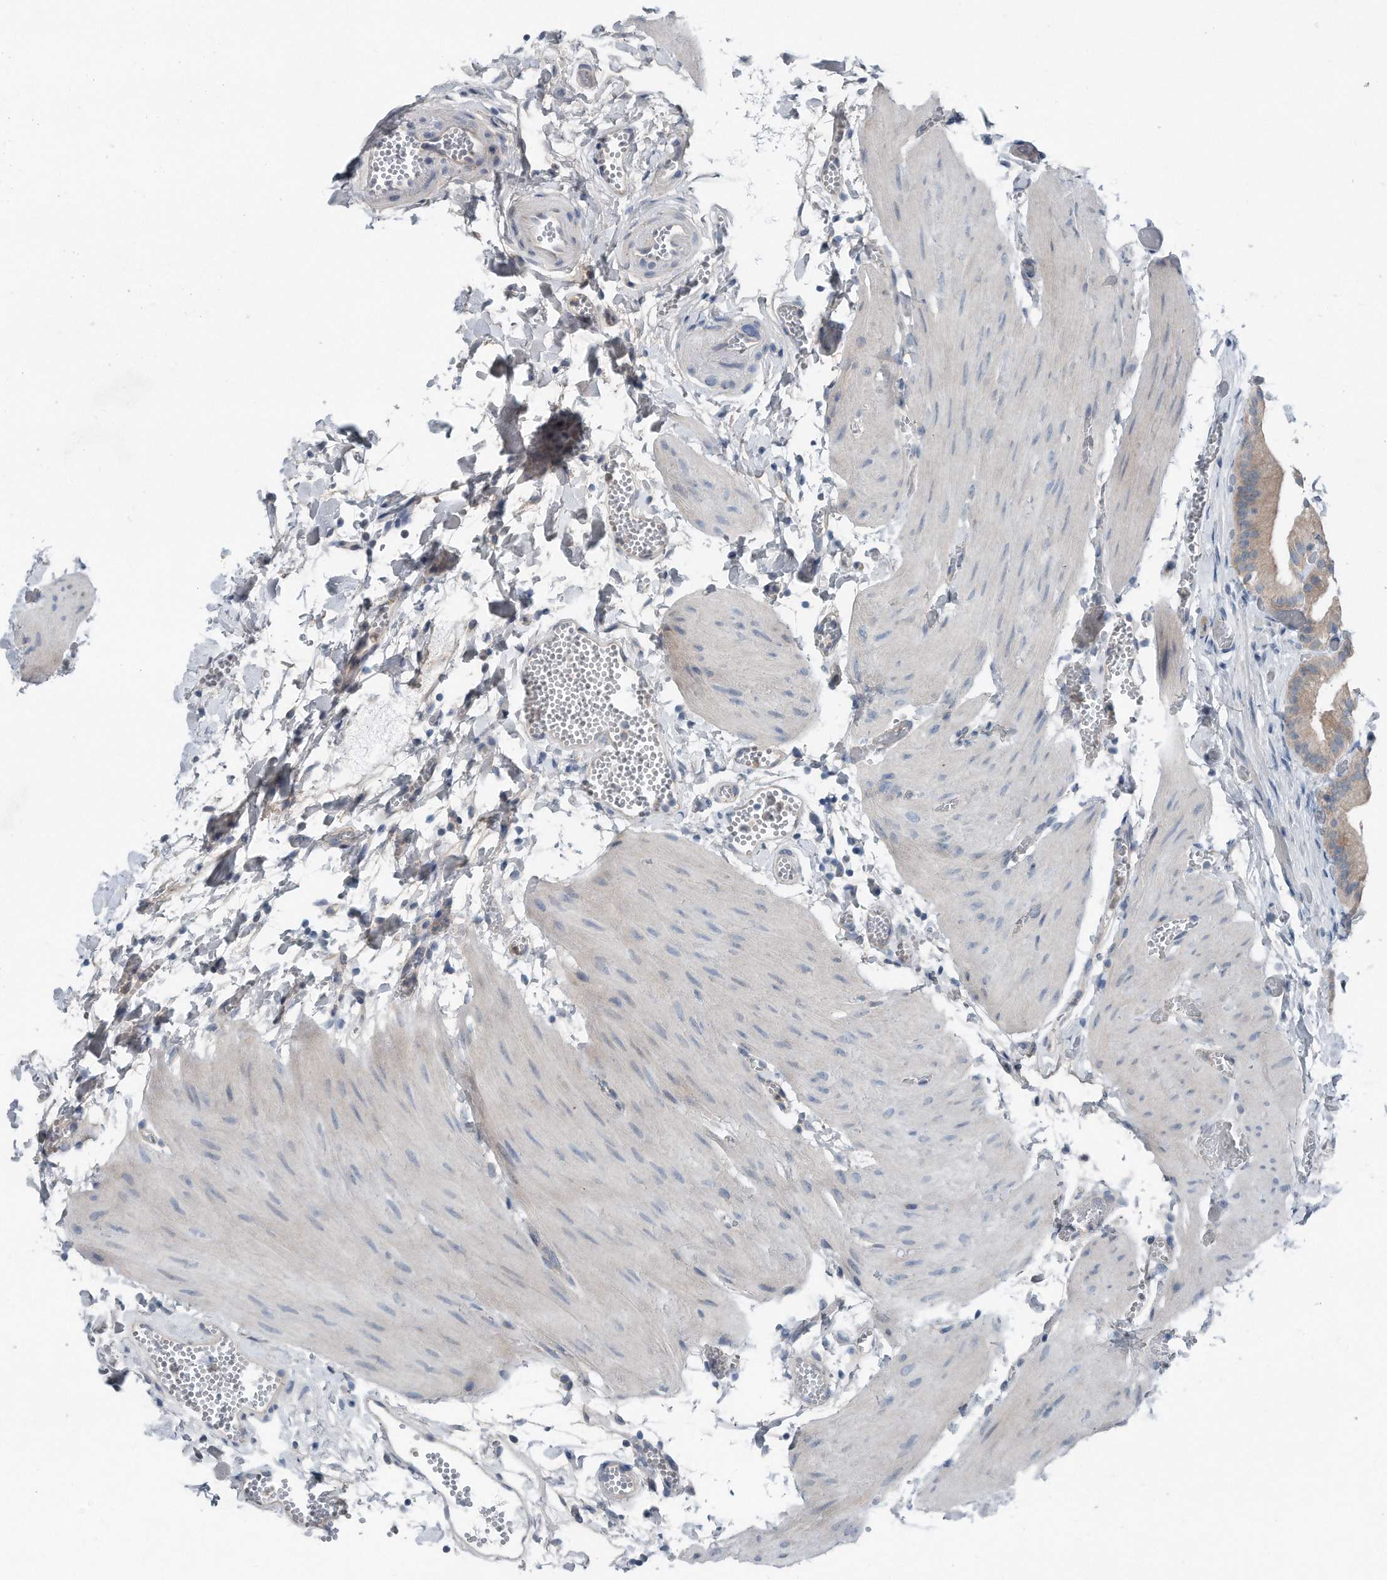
{"staining": {"intensity": "weak", "quantity": "25%-75%", "location": "cytoplasmic/membranous"}, "tissue": "gallbladder", "cell_type": "Glandular cells", "image_type": "normal", "snomed": [{"axis": "morphology", "description": "Normal tissue, NOS"}, {"axis": "topography", "description": "Gallbladder"}], "caption": "Protein expression analysis of benign gallbladder shows weak cytoplasmic/membranous staining in approximately 25%-75% of glandular cells. (DAB (3,3'-diaminobenzidine) IHC with brightfield microscopy, high magnification).", "gene": "YRDC", "patient": {"sex": "female", "age": 64}}